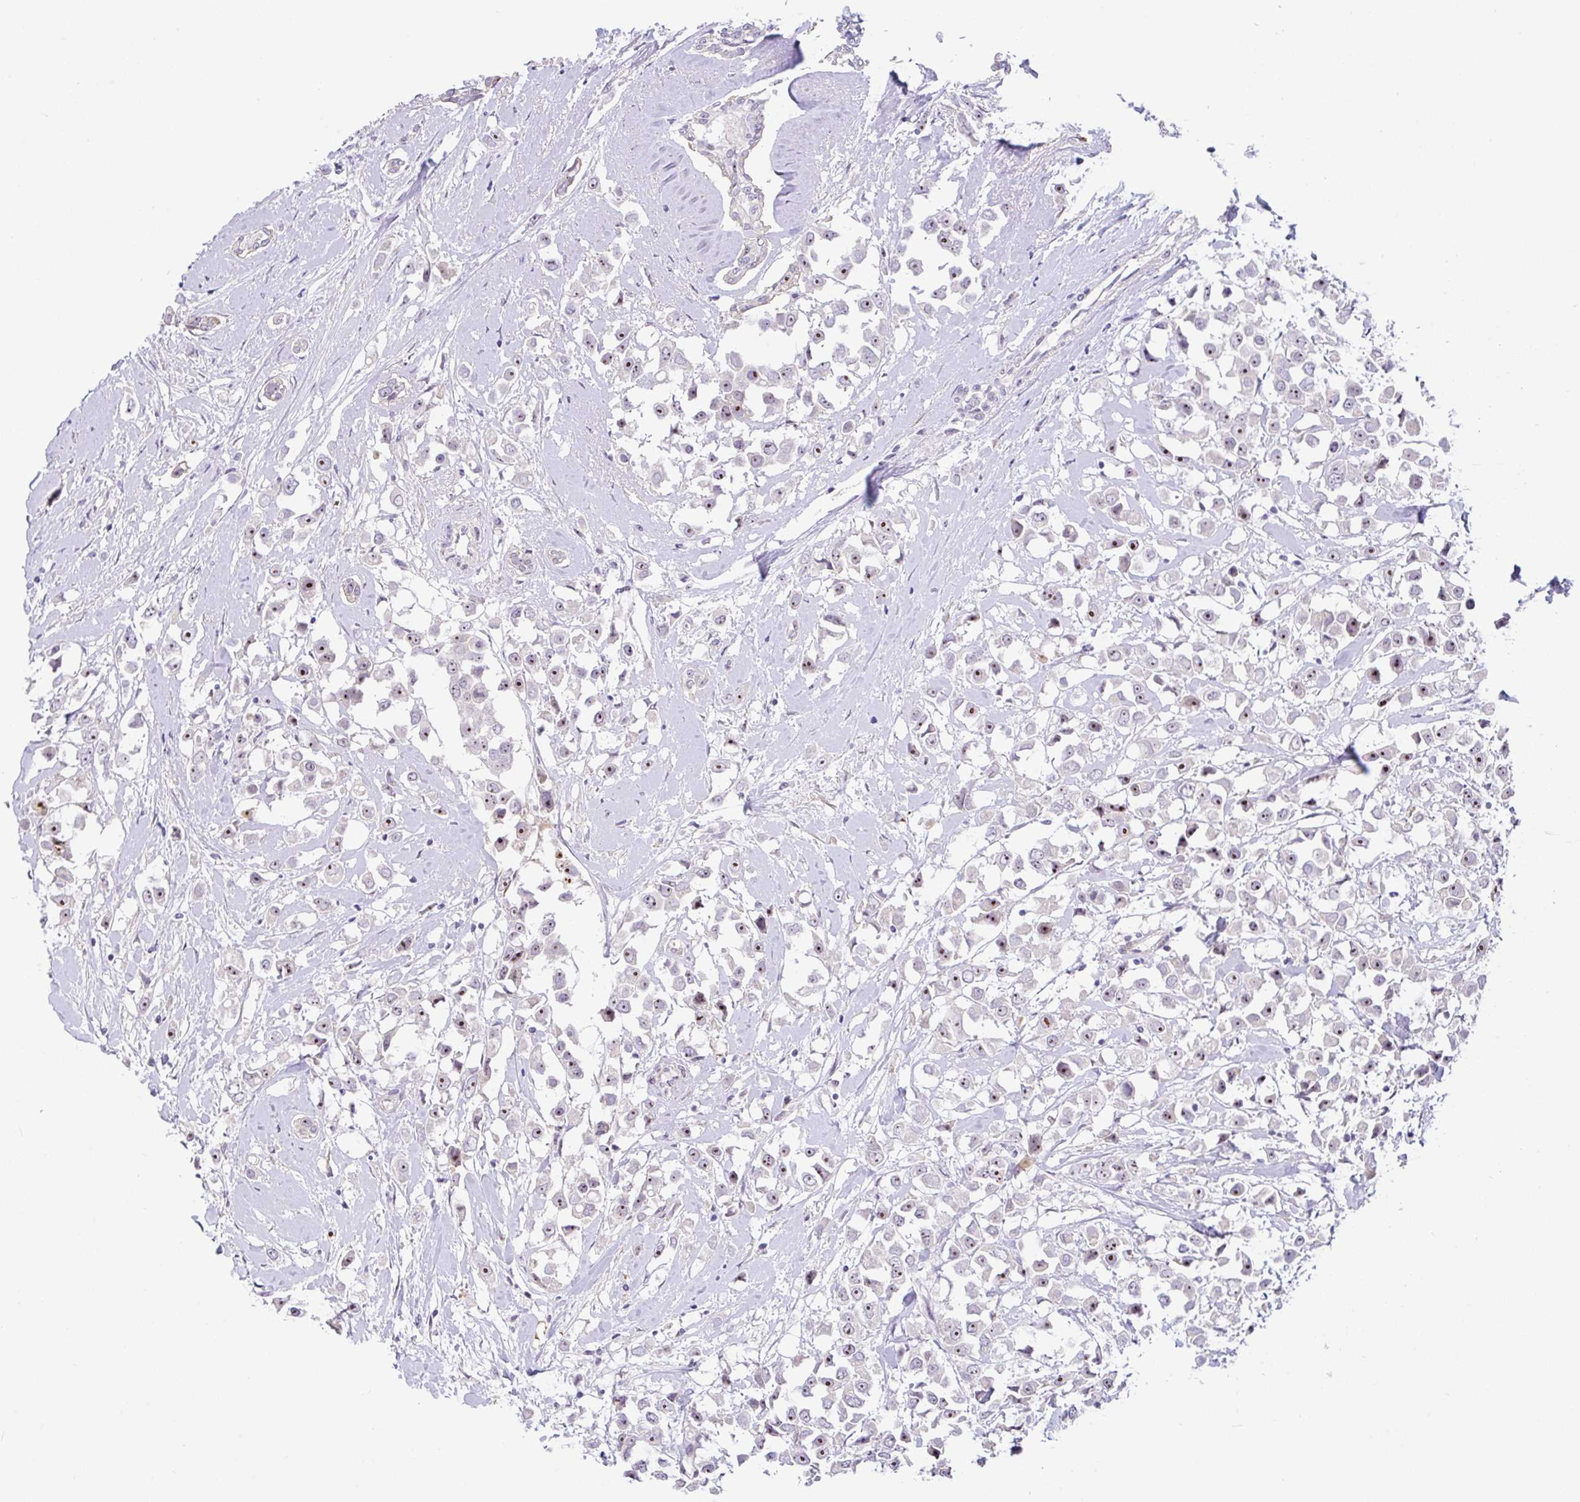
{"staining": {"intensity": "strong", "quantity": "25%-75%", "location": "nuclear"}, "tissue": "breast cancer", "cell_type": "Tumor cells", "image_type": "cancer", "snomed": [{"axis": "morphology", "description": "Duct carcinoma"}, {"axis": "topography", "description": "Breast"}], "caption": "IHC histopathology image of neoplastic tissue: human breast cancer stained using IHC demonstrates high levels of strong protein expression localized specifically in the nuclear of tumor cells, appearing as a nuclear brown color.", "gene": "MXRA8", "patient": {"sex": "female", "age": 61}}